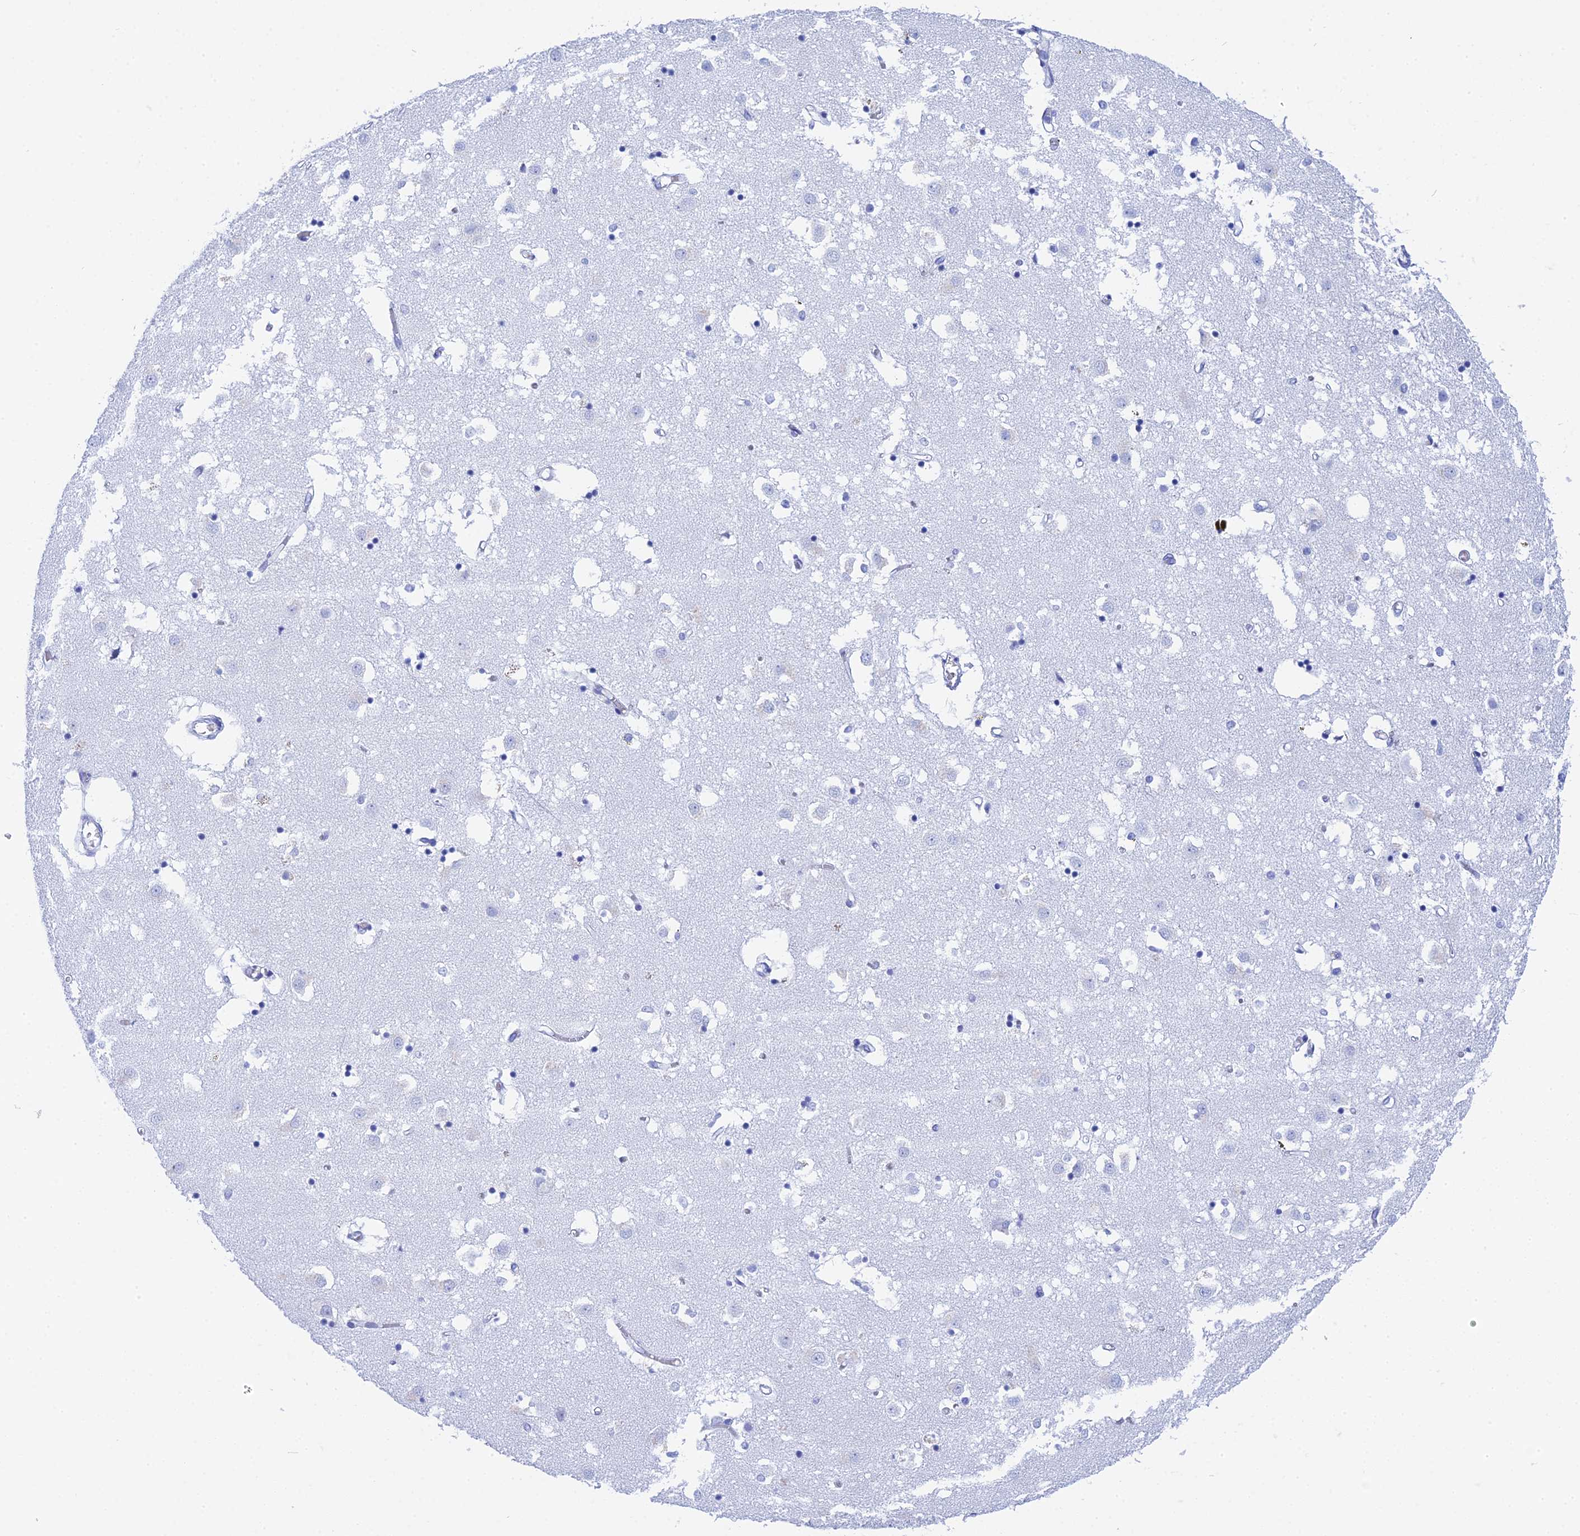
{"staining": {"intensity": "negative", "quantity": "none", "location": "none"}, "tissue": "caudate", "cell_type": "Glial cells", "image_type": "normal", "snomed": [{"axis": "morphology", "description": "Normal tissue, NOS"}, {"axis": "topography", "description": "Lateral ventricle wall"}], "caption": "This is a image of immunohistochemistry staining of unremarkable caudate, which shows no expression in glial cells. Brightfield microscopy of immunohistochemistry stained with DAB (brown) and hematoxylin (blue), captured at high magnification.", "gene": "TEX101", "patient": {"sex": "male", "age": 70}}